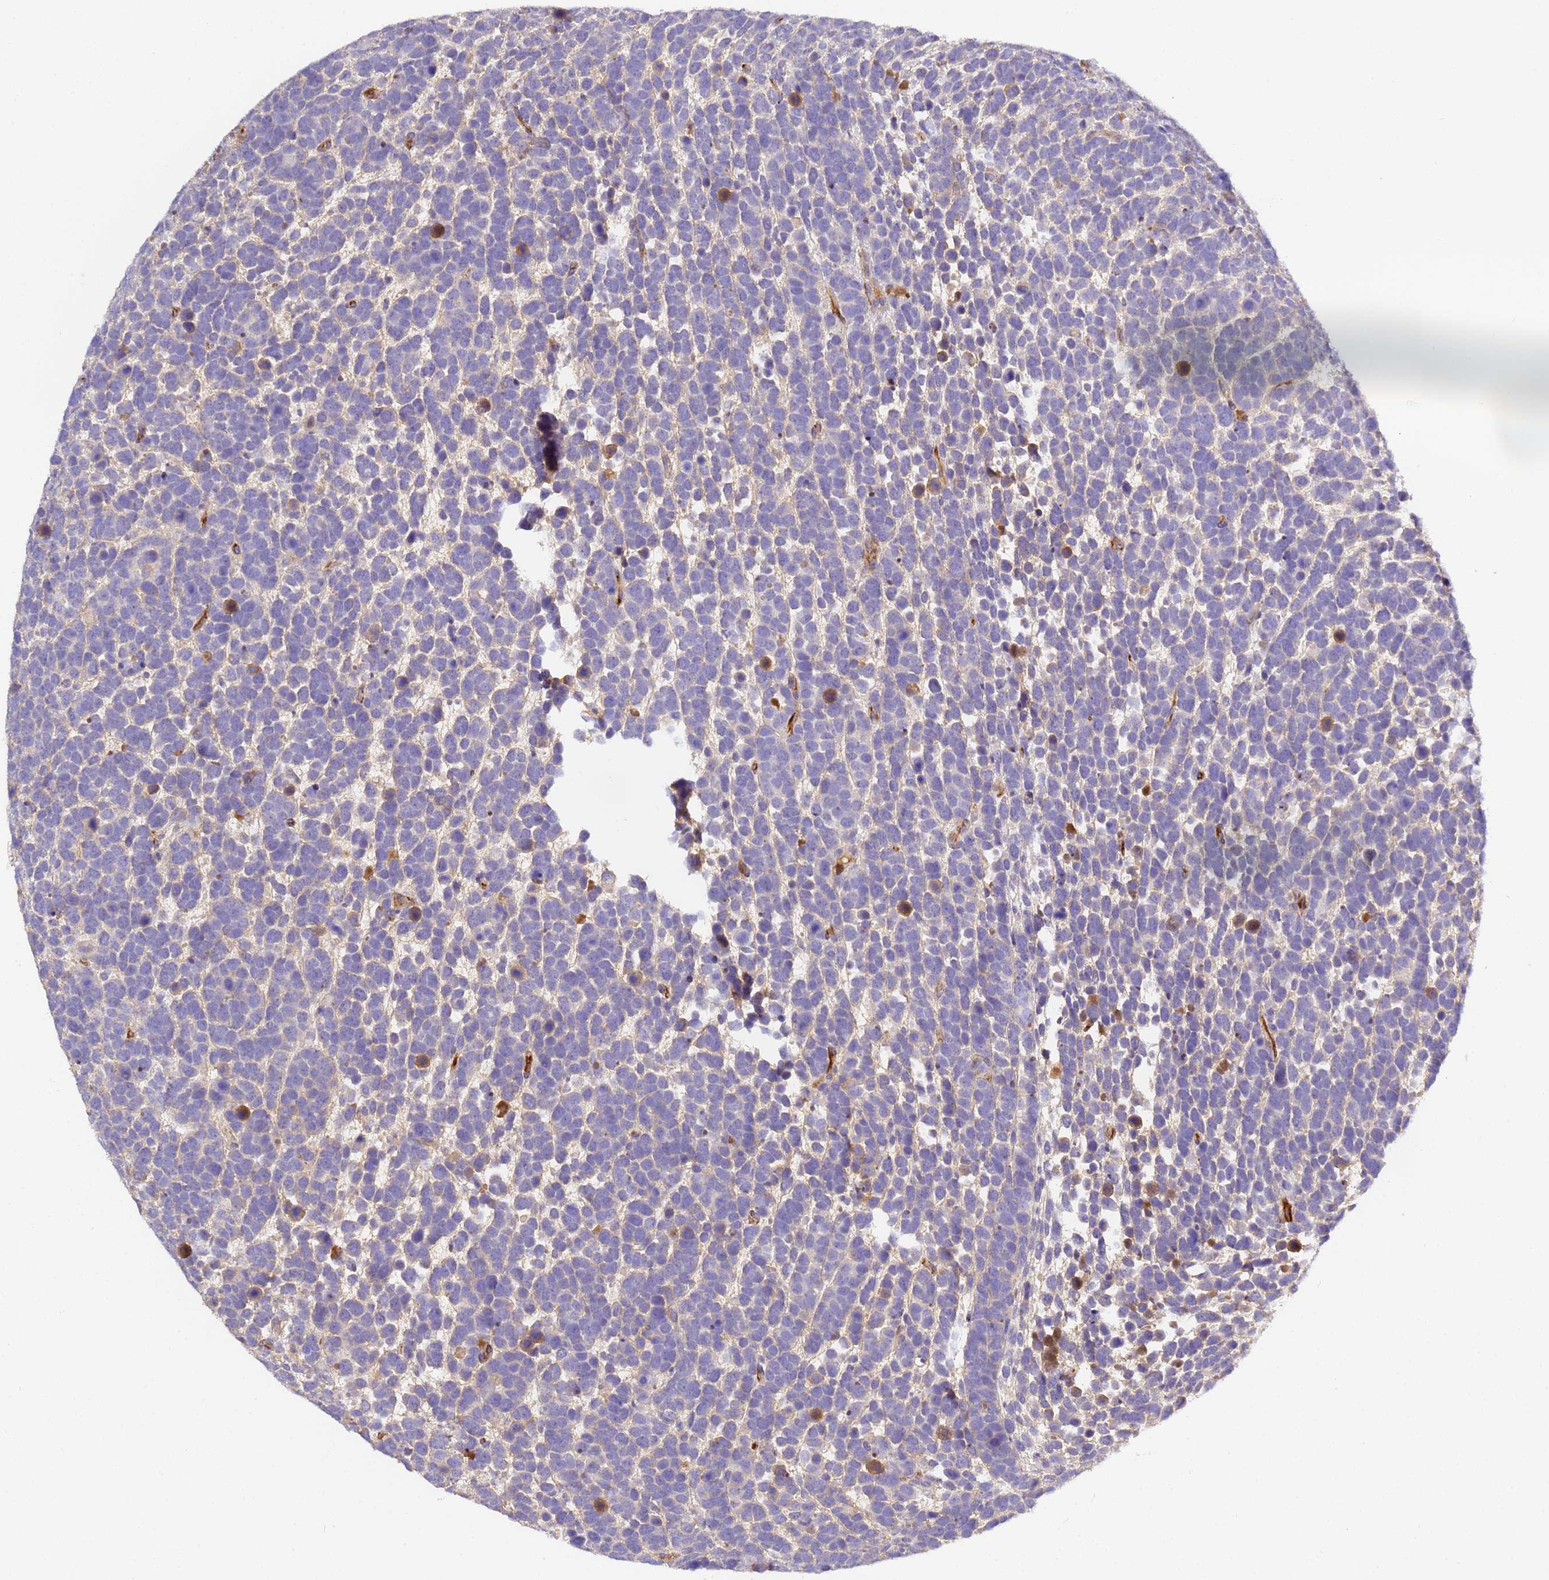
{"staining": {"intensity": "moderate", "quantity": "<25%", "location": "cytoplasmic/membranous"}, "tissue": "urothelial cancer", "cell_type": "Tumor cells", "image_type": "cancer", "snomed": [{"axis": "morphology", "description": "Urothelial carcinoma, High grade"}, {"axis": "topography", "description": "Urinary bladder"}], "caption": "Human urothelial cancer stained for a protein (brown) reveals moderate cytoplasmic/membranous positive positivity in approximately <25% of tumor cells.", "gene": "CFH", "patient": {"sex": "female", "age": 82}}